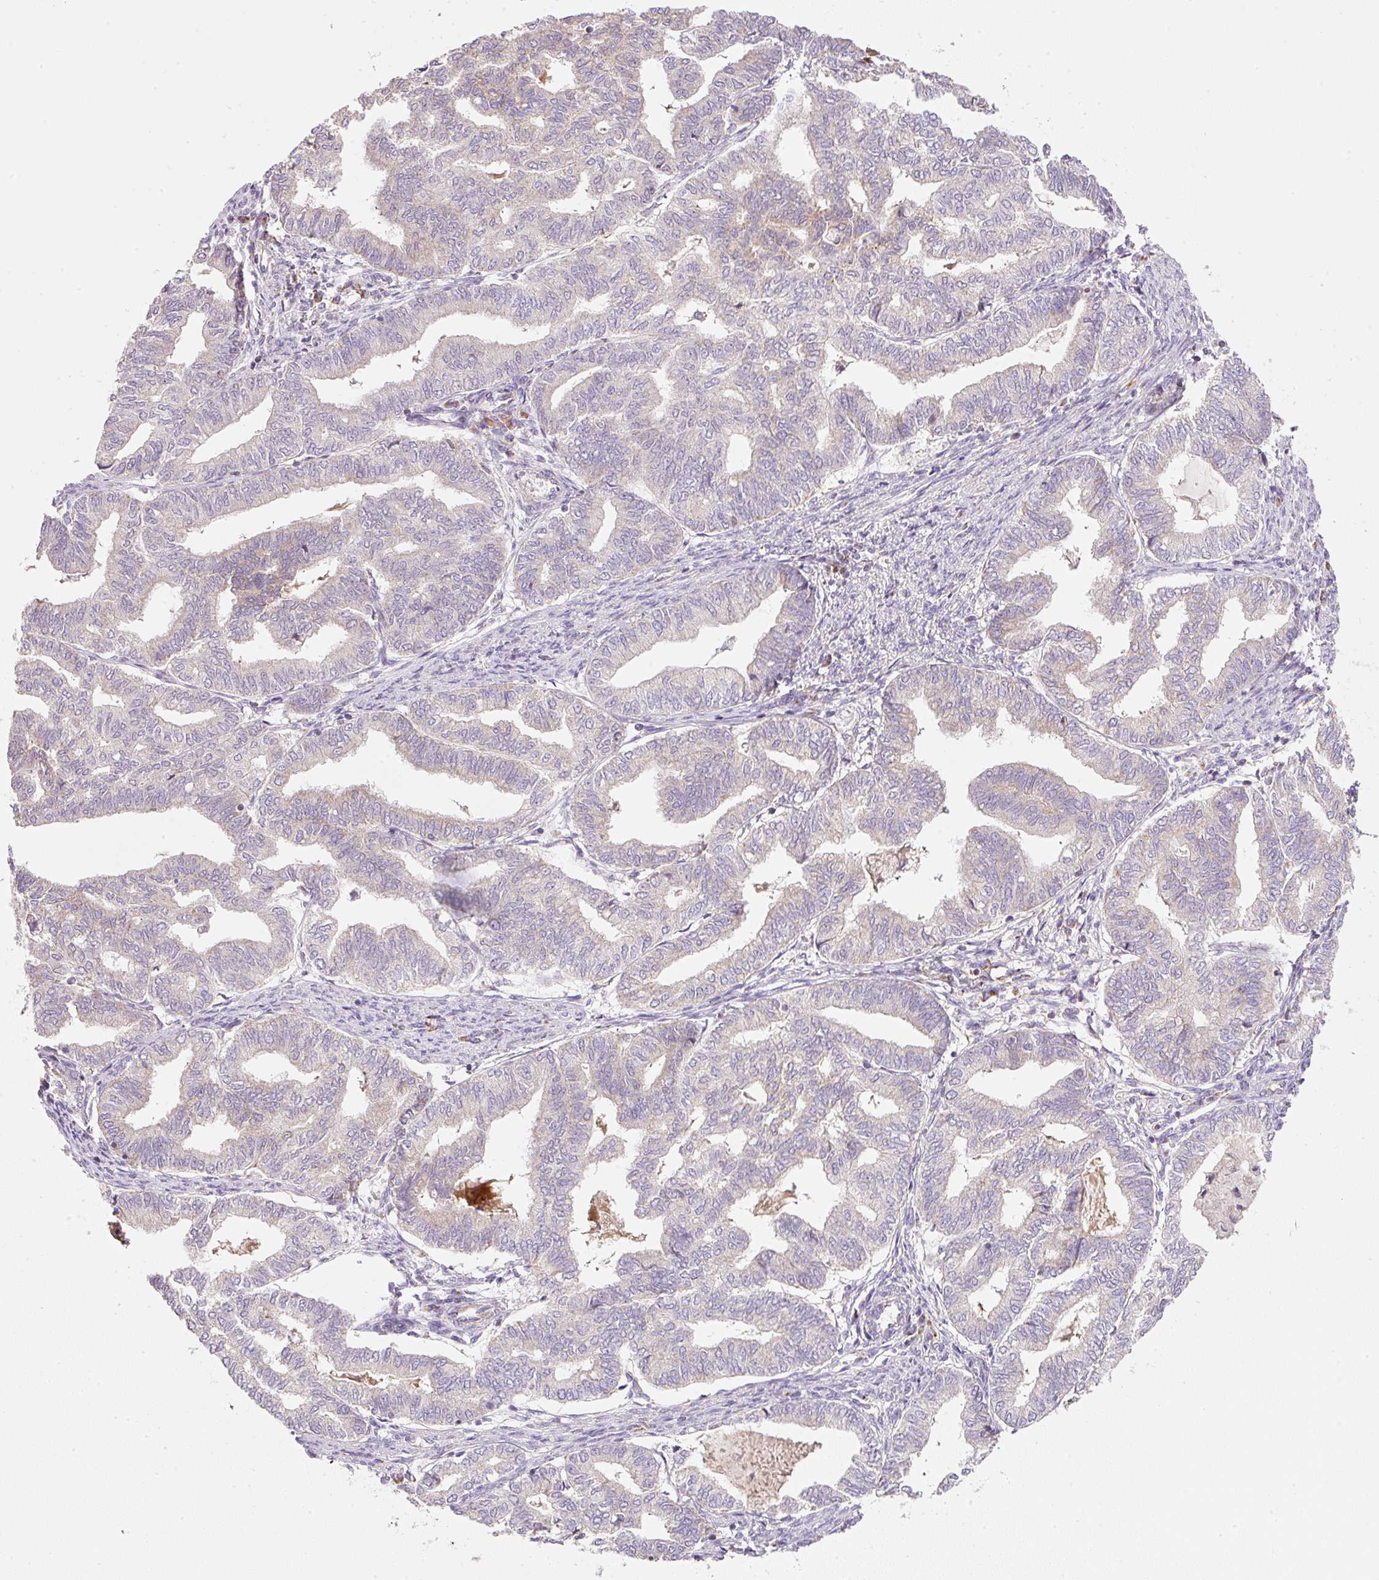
{"staining": {"intensity": "negative", "quantity": "none", "location": "none"}, "tissue": "endometrial cancer", "cell_type": "Tumor cells", "image_type": "cancer", "snomed": [{"axis": "morphology", "description": "Adenocarcinoma, NOS"}, {"axis": "topography", "description": "Endometrium"}], "caption": "Tumor cells show no significant staining in endometrial cancer. The staining is performed using DAB (3,3'-diaminobenzidine) brown chromogen with nuclei counter-stained in using hematoxylin.", "gene": "NDUFA1", "patient": {"sex": "female", "age": 79}}